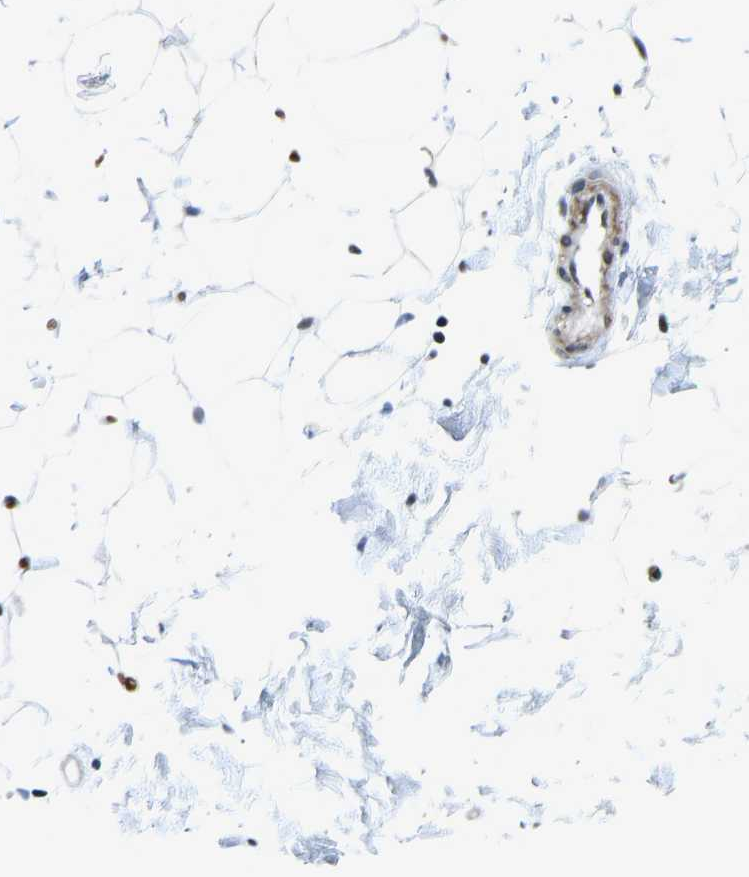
{"staining": {"intensity": "weak", "quantity": "25%-75%", "location": "nuclear"}, "tissue": "breast", "cell_type": "Adipocytes", "image_type": "normal", "snomed": [{"axis": "morphology", "description": "Normal tissue, NOS"}, {"axis": "topography", "description": "Breast"}], "caption": "Breast was stained to show a protein in brown. There is low levels of weak nuclear positivity in approximately 25%-75% of adipocytes. (DAB IHC, brown staining for protein, blue staining for nuclei).", "gene": "PRCC", "patient": {"sex": "female", "age": 22}}